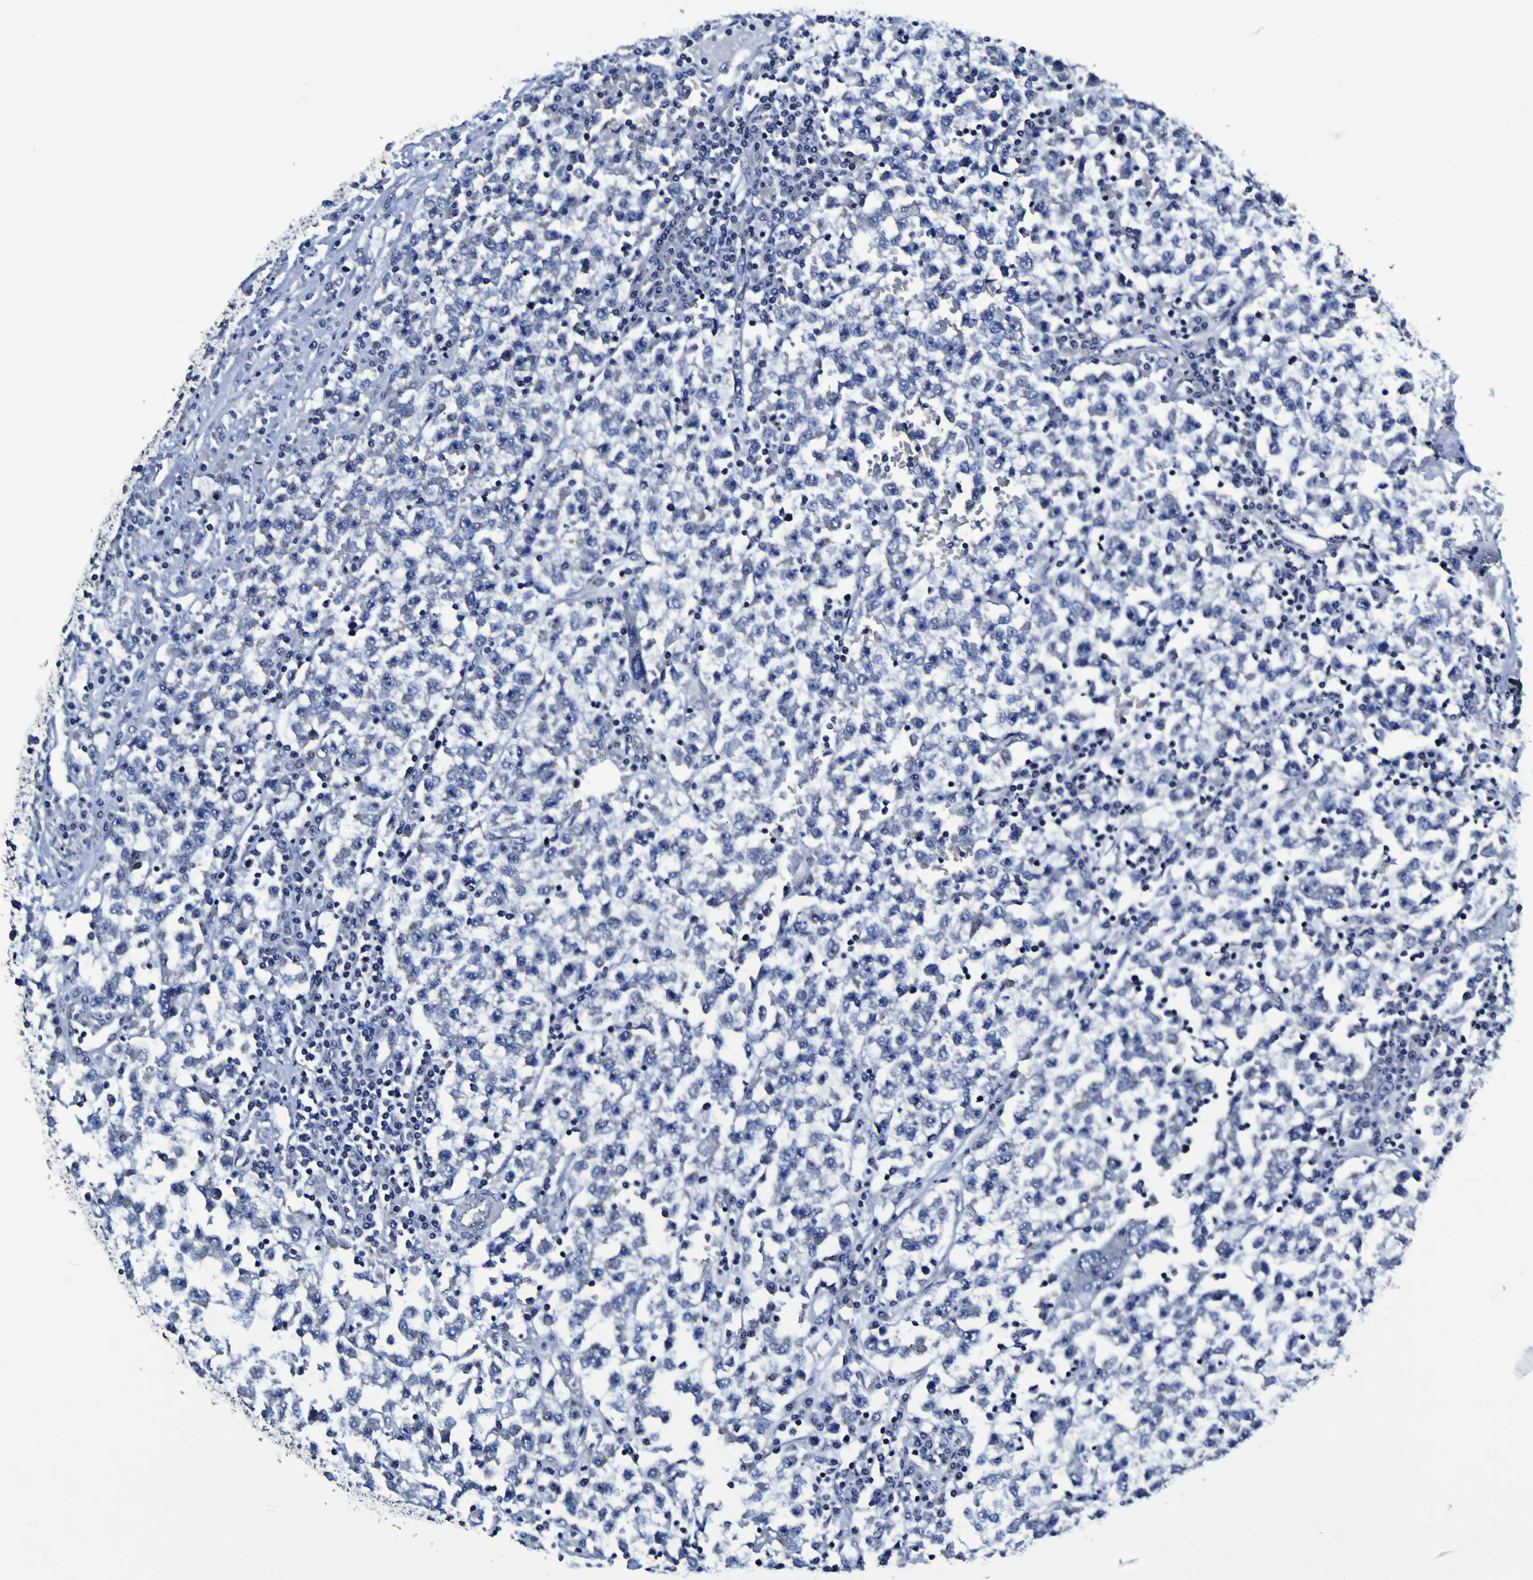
{"staining": {"intensity": "negative", "quantity": "none", "location": "none"}, "tissue": "testis cancer", "cell_type": "Tumor cells", "image_type": "cancer", "snomed": [{"axis": "morphology", "description": "Seminoma, NOS"}, {"axis": "topography", "description": "Testis"}], "caption": "Immunohistochemistry (IHC) photomicrograph of neoplastic tissue: human testis cancer stained with DAB demonstrates no significant protein expression in tumor cells.", "gene": "PANK4", "patient": {"sex": "male", "age": 22}}